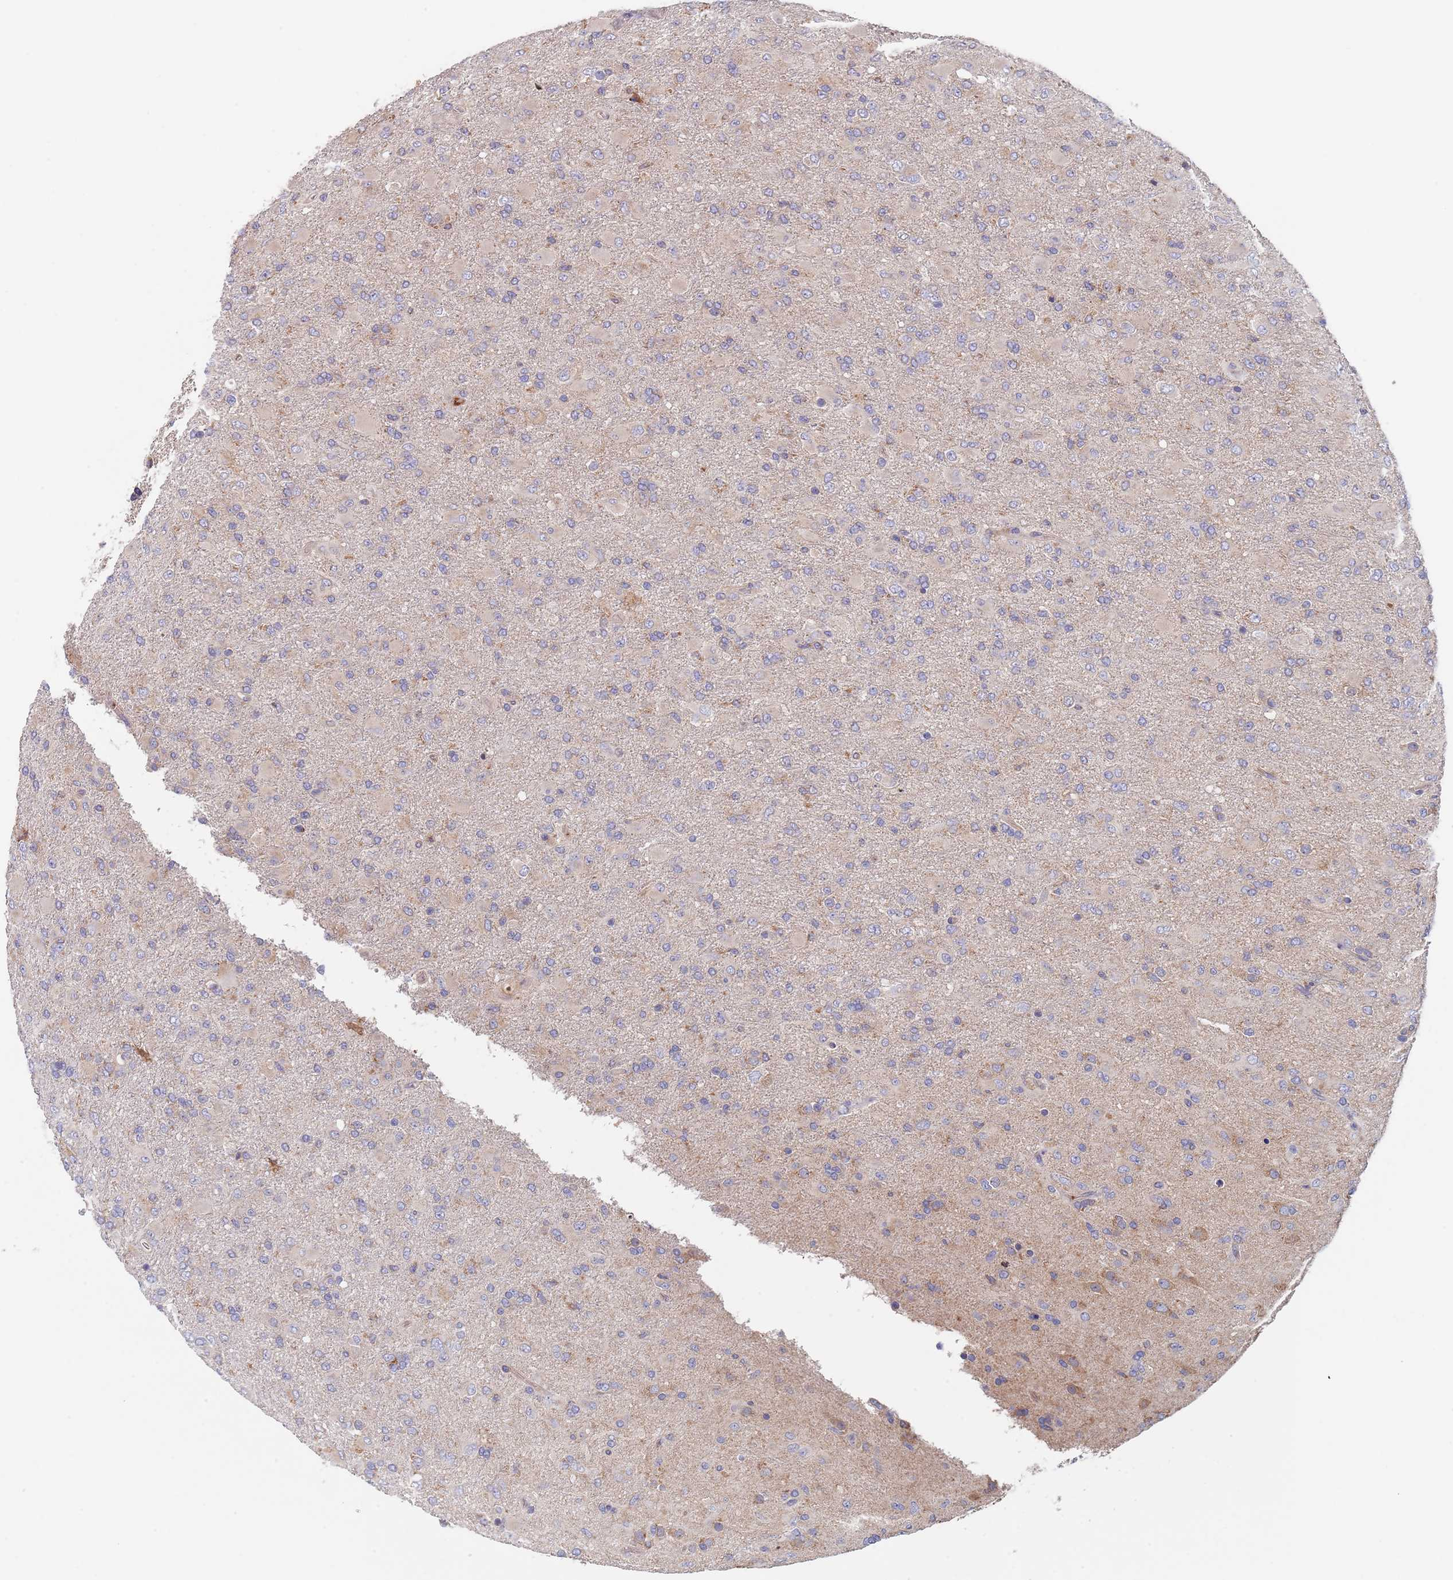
{"staining": {"intensity": "negative", "quantity": "none", "location": "none"}, "tissue": "glioma", "cell_type": "Tumor cells", "image_type": "cancer", "snomed": [{"axis": "morphology", "description": "Glioma, malignant, Low grade"}, {"axis": "topography", "description": "Brain"}], "caption": "There is no significant positivity in tumor cells of glioma.", "gene": "DCUN1D3", "patient": {"sex": "male", "age": 65}}